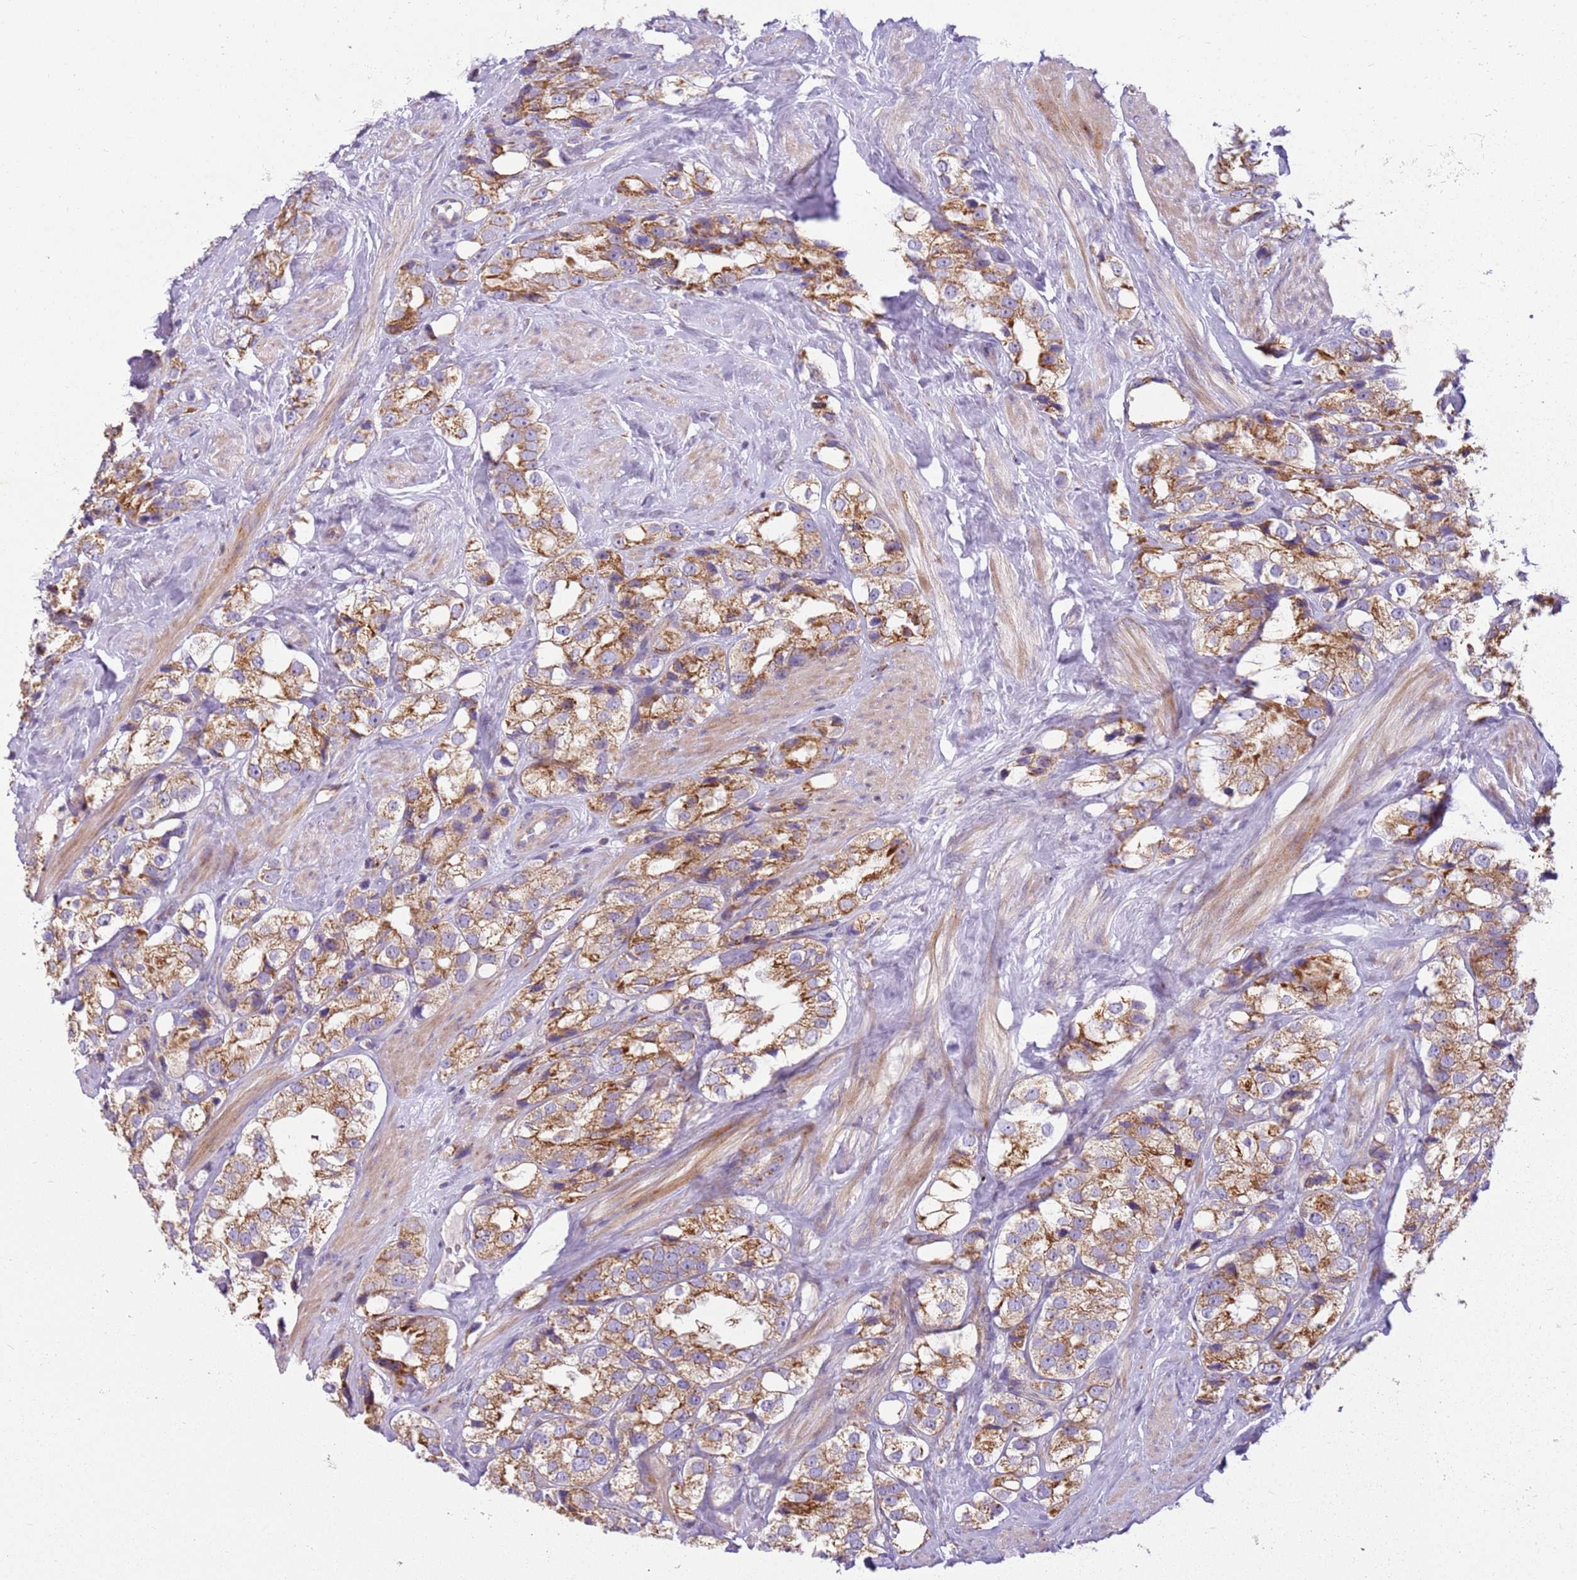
{"staining": {"intensity": "moderate", "quantity": ">75%", "location": "cytoplasmic/membranous"}, "tissue": "prostate cancer", "cell_type": "Tumor cells", "image_type": "cancer", "snomed": [{"axis": "morphology", "description": "Adenocarcinoma, NOS"}, {"axis": "topography", "description": "Prostate"}], "caption": "Tumor cells demonstrate medium levels of moderate cytoplasmic/membranous positivity in about >75% of cells in human prostate adenocarcinoma.", "gene": "TMEM200C", "patient": {"sex": "male", "age": 79}}